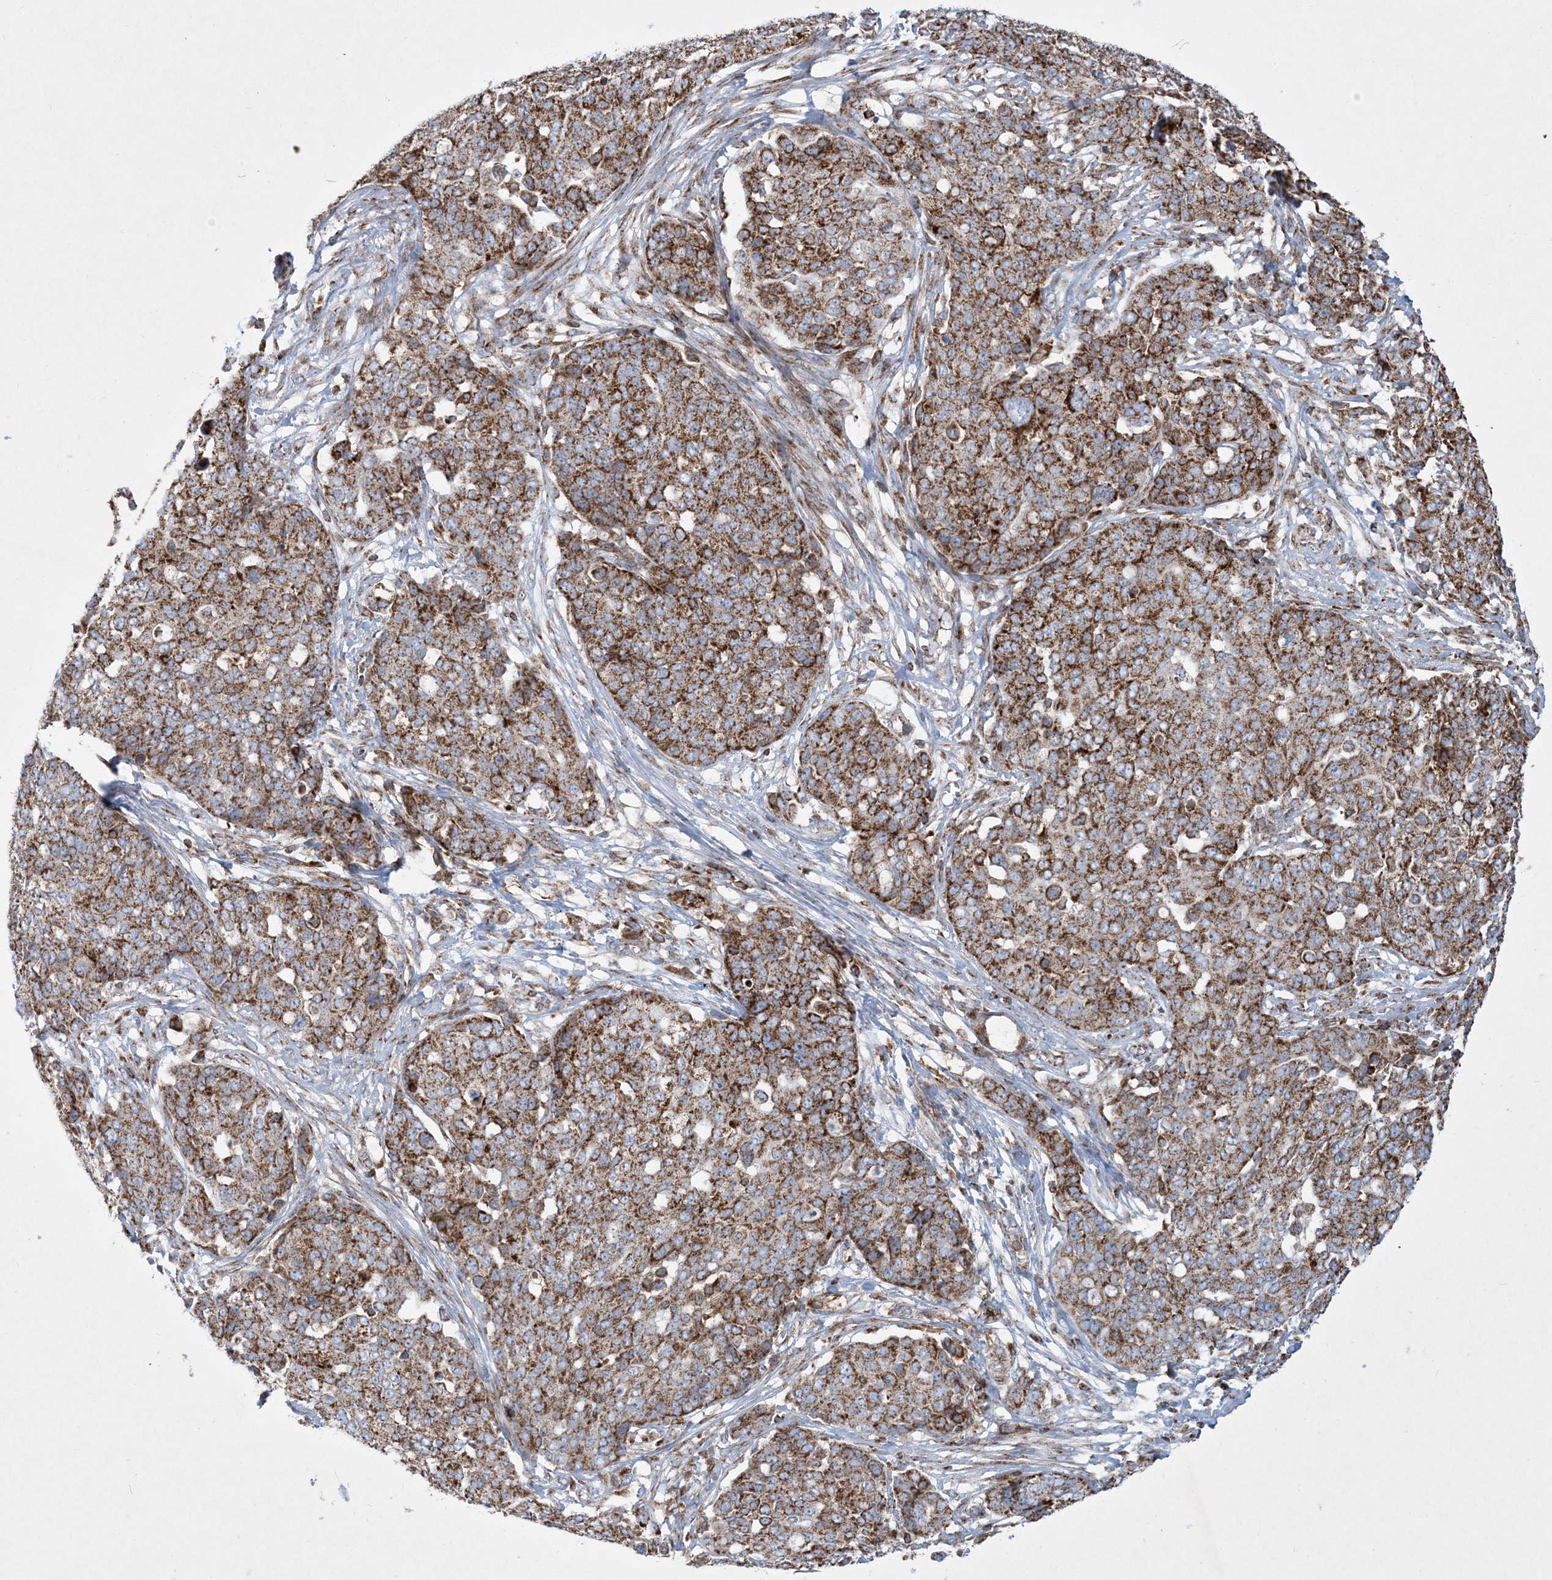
{"staining": {"intensity": "strong", "quantity": ">75%", "location": "cytoplasmic/membranous"}, "tissue": "ovarian cancer", "cell_type": "Tumor cells", "image_type": "cancer", "snomed": [{"axis": "morphology", "description": "Cystadenocarcinoma, serous, NOS"}, {"axis": "topography", "description": "Soft tissue"}, {"axis": "topography", "description": "Ovary"}], "caption": "Serous cystadenocarcinoma (ovarian) tissue demonstrates strong cytoplasmic/membranous staining in approximately >75% of tumor cells, visualized by immunohistochemistry.", "gene": "BEND4", "patient": {"sex": "female", "age": 57}}